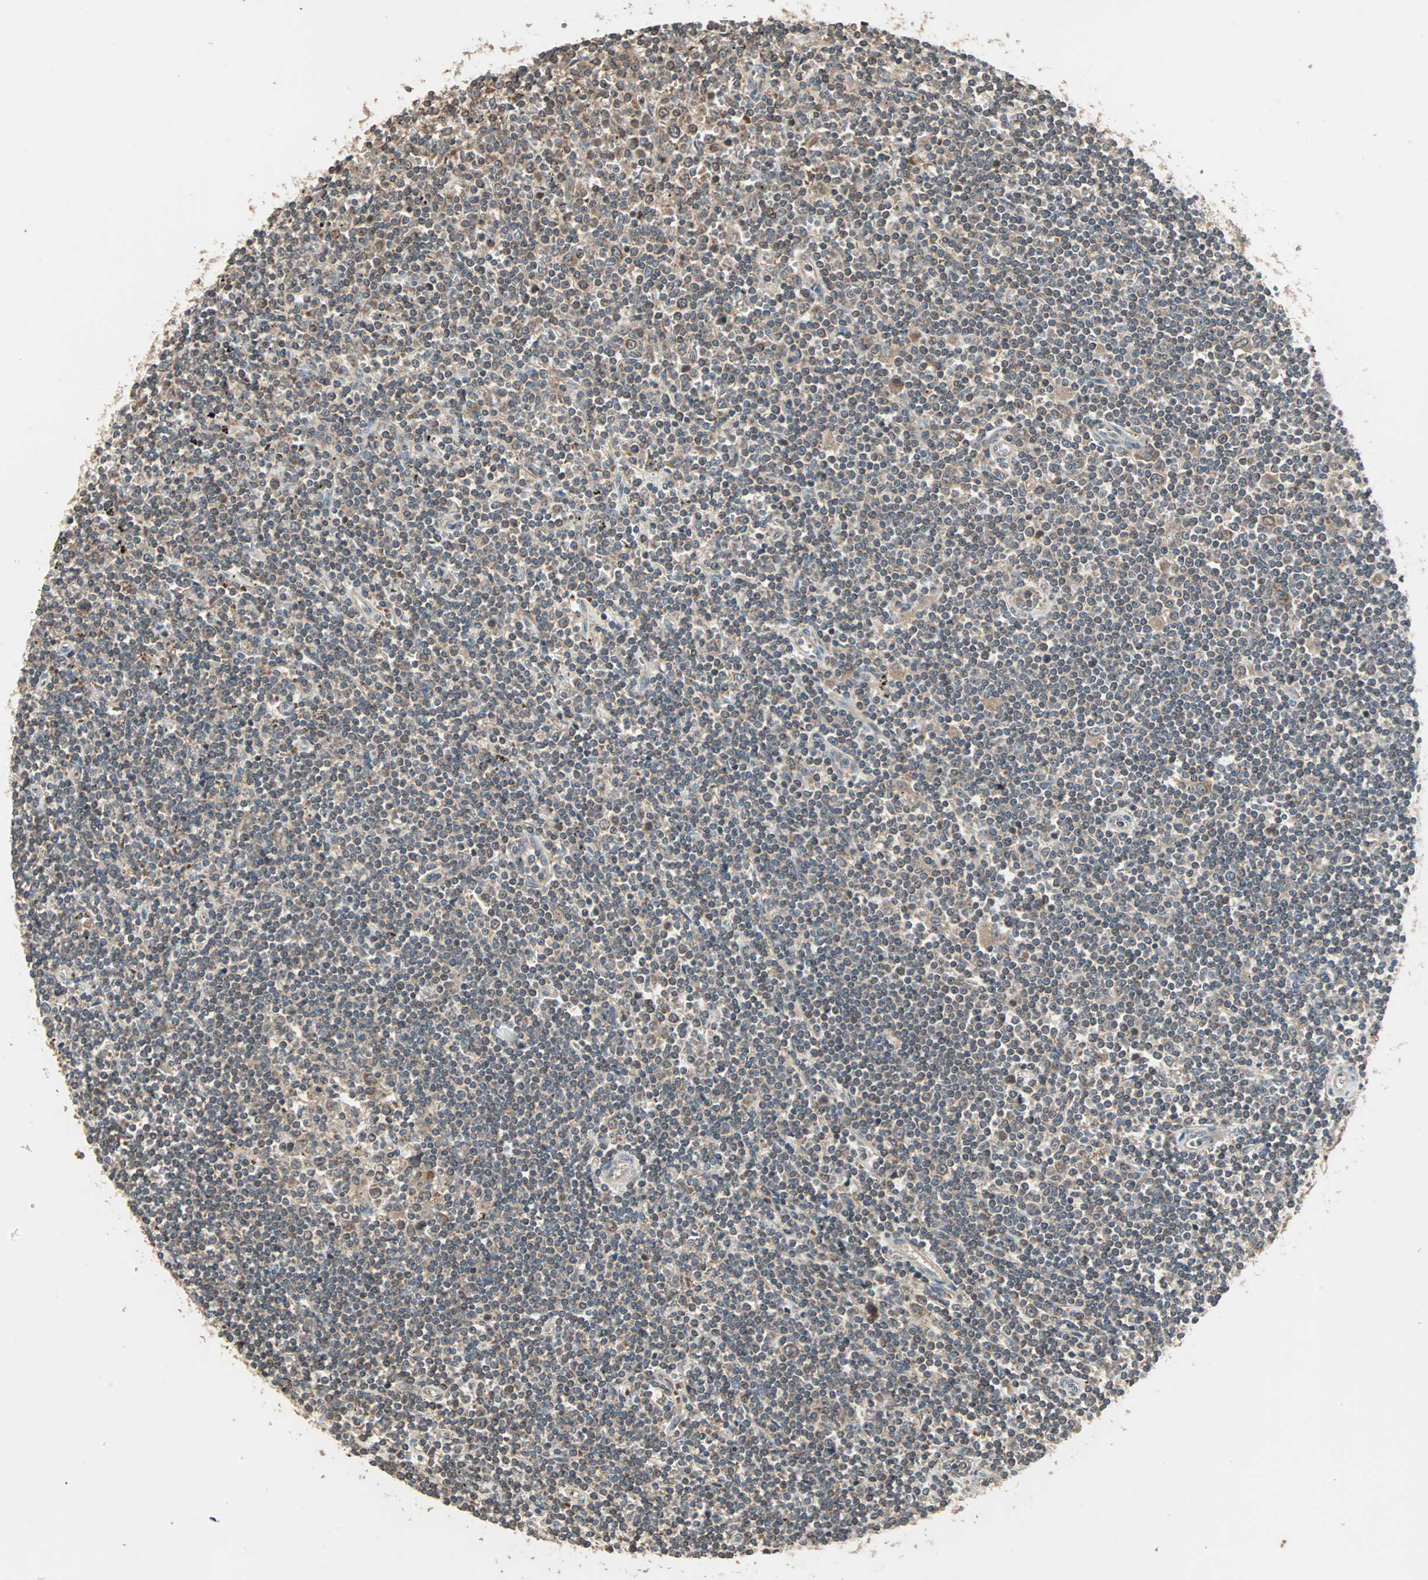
{"staining": {"intensity": "weak", "quantity": ">75%", "location": "cytoplasmic/membranous"}, "tissue": "lymphoma", "cell_type": "Tumor cells", "image_type": "cancer", "snomed": [{"axis": "morphology", "description": "Malignant lymphoma, non-Hodgkin's type, Low grade"}, {"axis": "topography", "description": "Spleen"}], "caption": "Immunohistochemical staining of malignant lymphoma, non-Hodgkin's type (low-grade) displays low levels of weak cytoplasmic/membranous protein staining in about >75% of tumor cells.", "gene": "UBAC1", "patient": {"sex": "male", "age": 76}}